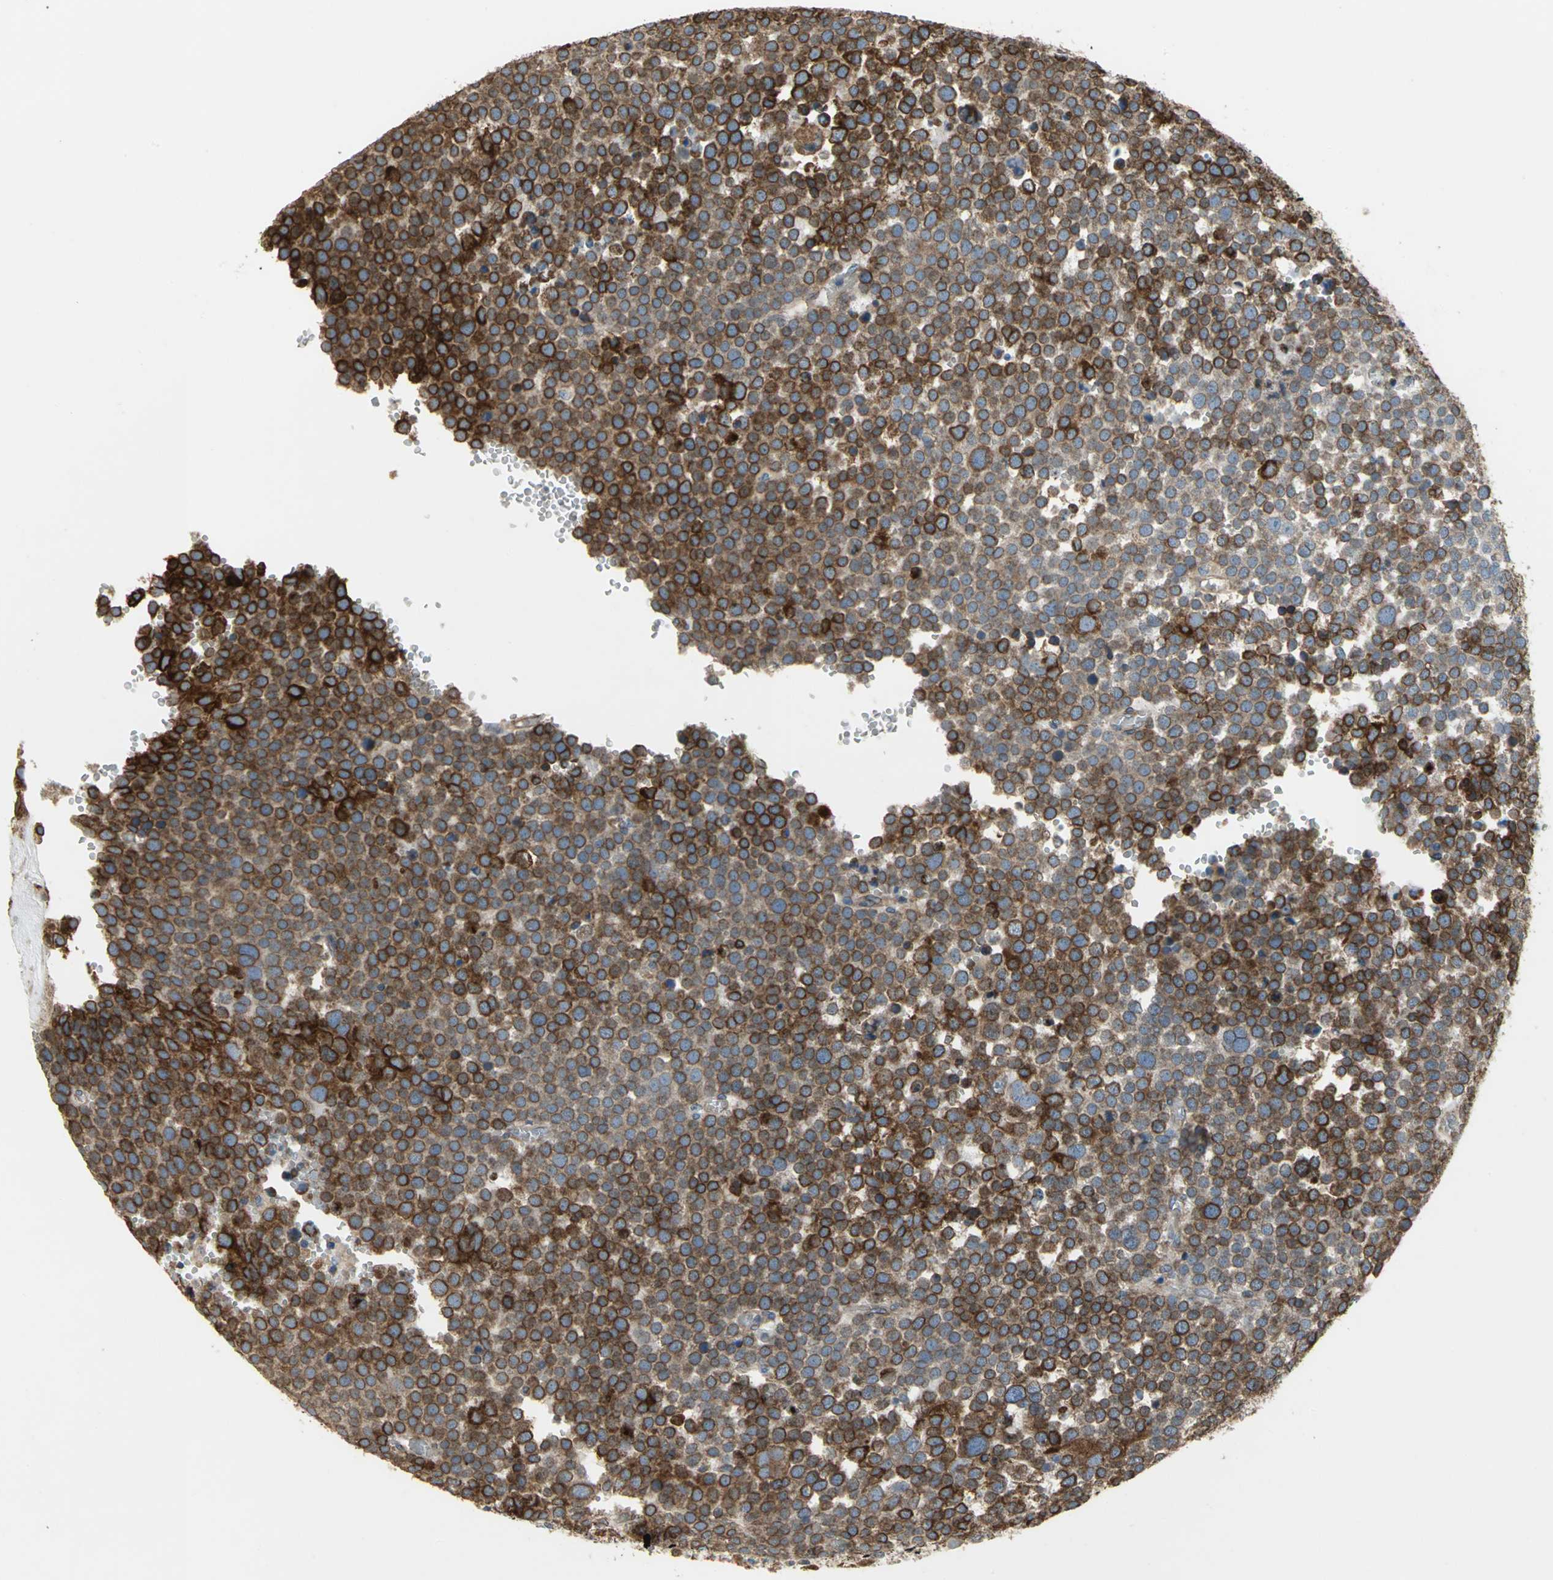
{"staining": {"intensity": "strong", "quantity": ">75%", "location": "cytoplasmic/membranous"}, "tissue": "testis cancer", "cell_type": "Tumor cells", "image_type": "cancer", "snomed": [{"axis": "morphology", "description": "Seminoma, NOS"}, {"axis": "topography", "description": "Testis"}], "caption": "A high amount of strong cytoplasmic/membranous expression is seen in approximately >75% of tumor cells in testis cancer (seminoma) tissue. The staining was performed using DAB (3,3'-diaminobenzidine) to visualize the protein expression in brown, while the nuclei were stained in blue with hematoxylin (Magnification: 20x).", "gene": "SYVN1", "patient": {"sex": "male", "age": 71}}